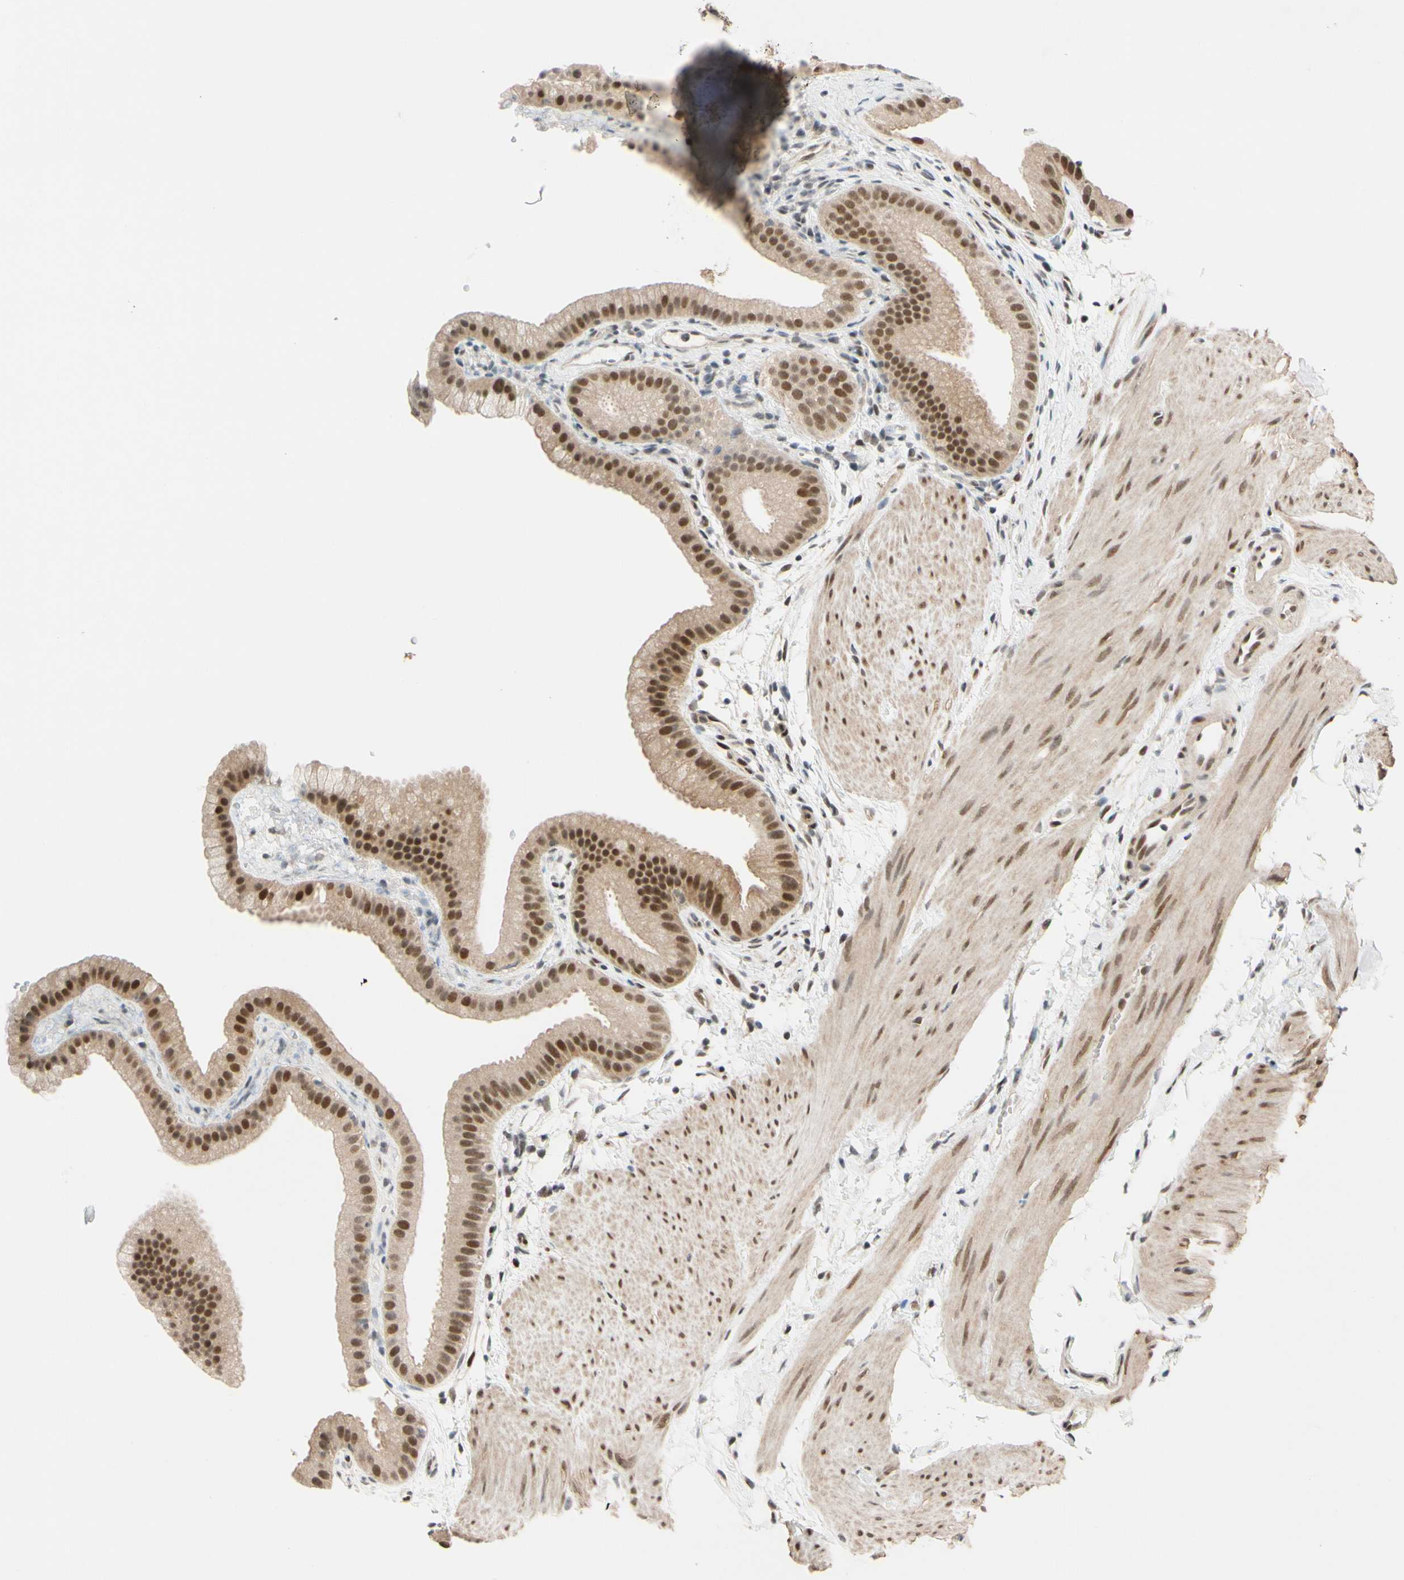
{"staining": {"intensity": "moderate", "quantity": ">75%", "location": "cytoplasmic/membranous,nuclear"}, "tissue": "gallbladder", "cell_type": "Glandular cells", "image_type": "normal", "snomed": [{"axis": "morphology", "description": "Normal tissue, NOS"}, {"axis": "topography", "description": "Gallbladder"}], "caption": "This photomicrograph displays immunohistochemistry staining of benign gallbladder, with medium moderate cytoplasmic/membranous,nuclear expression in about >75% of glandular cells.", "gene": "TAF4", "patient": {"sex": "female", "age": 64}}